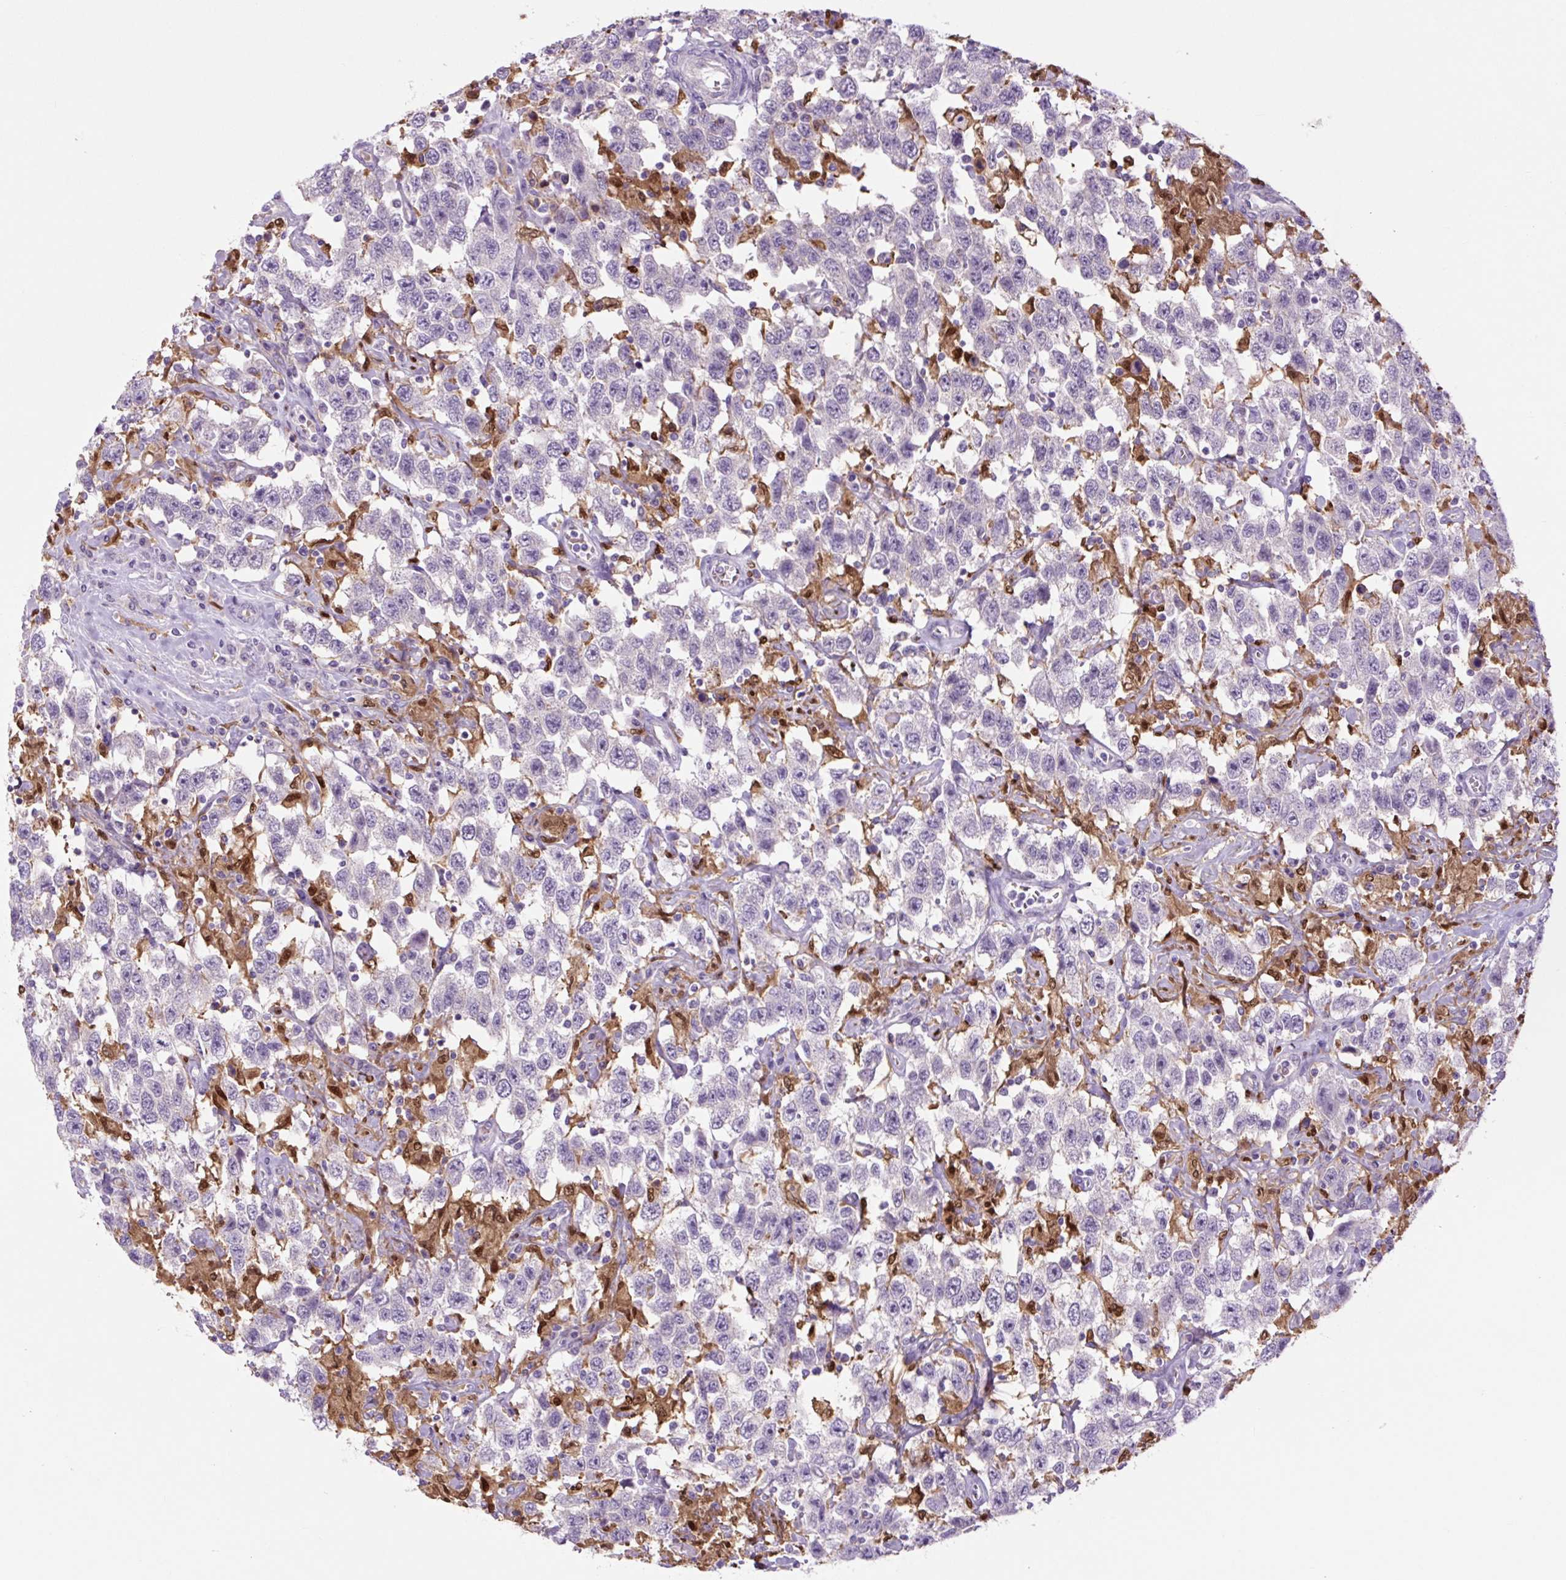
{"staining": {"intensity": "negative", "quantity": "none", "location": "none"}, "tissue": "testis cancer", "cell_type": "Tumor cells", "image_type": "cancer", "snomed": [{"axis": "morphology", "description": "Seminoma, NOS"}, {"axis": "topography", "description": "Testis"}], "caption": "Tumor cells are negative for brown protein staining in seminoma (testis). Brightfield microscopy of IHC stained with DAB (brown) and hematoxylin (blue), captured at high magnification.", "gene": "SPI1", "patient": {"sex": "male", "age": 41}}